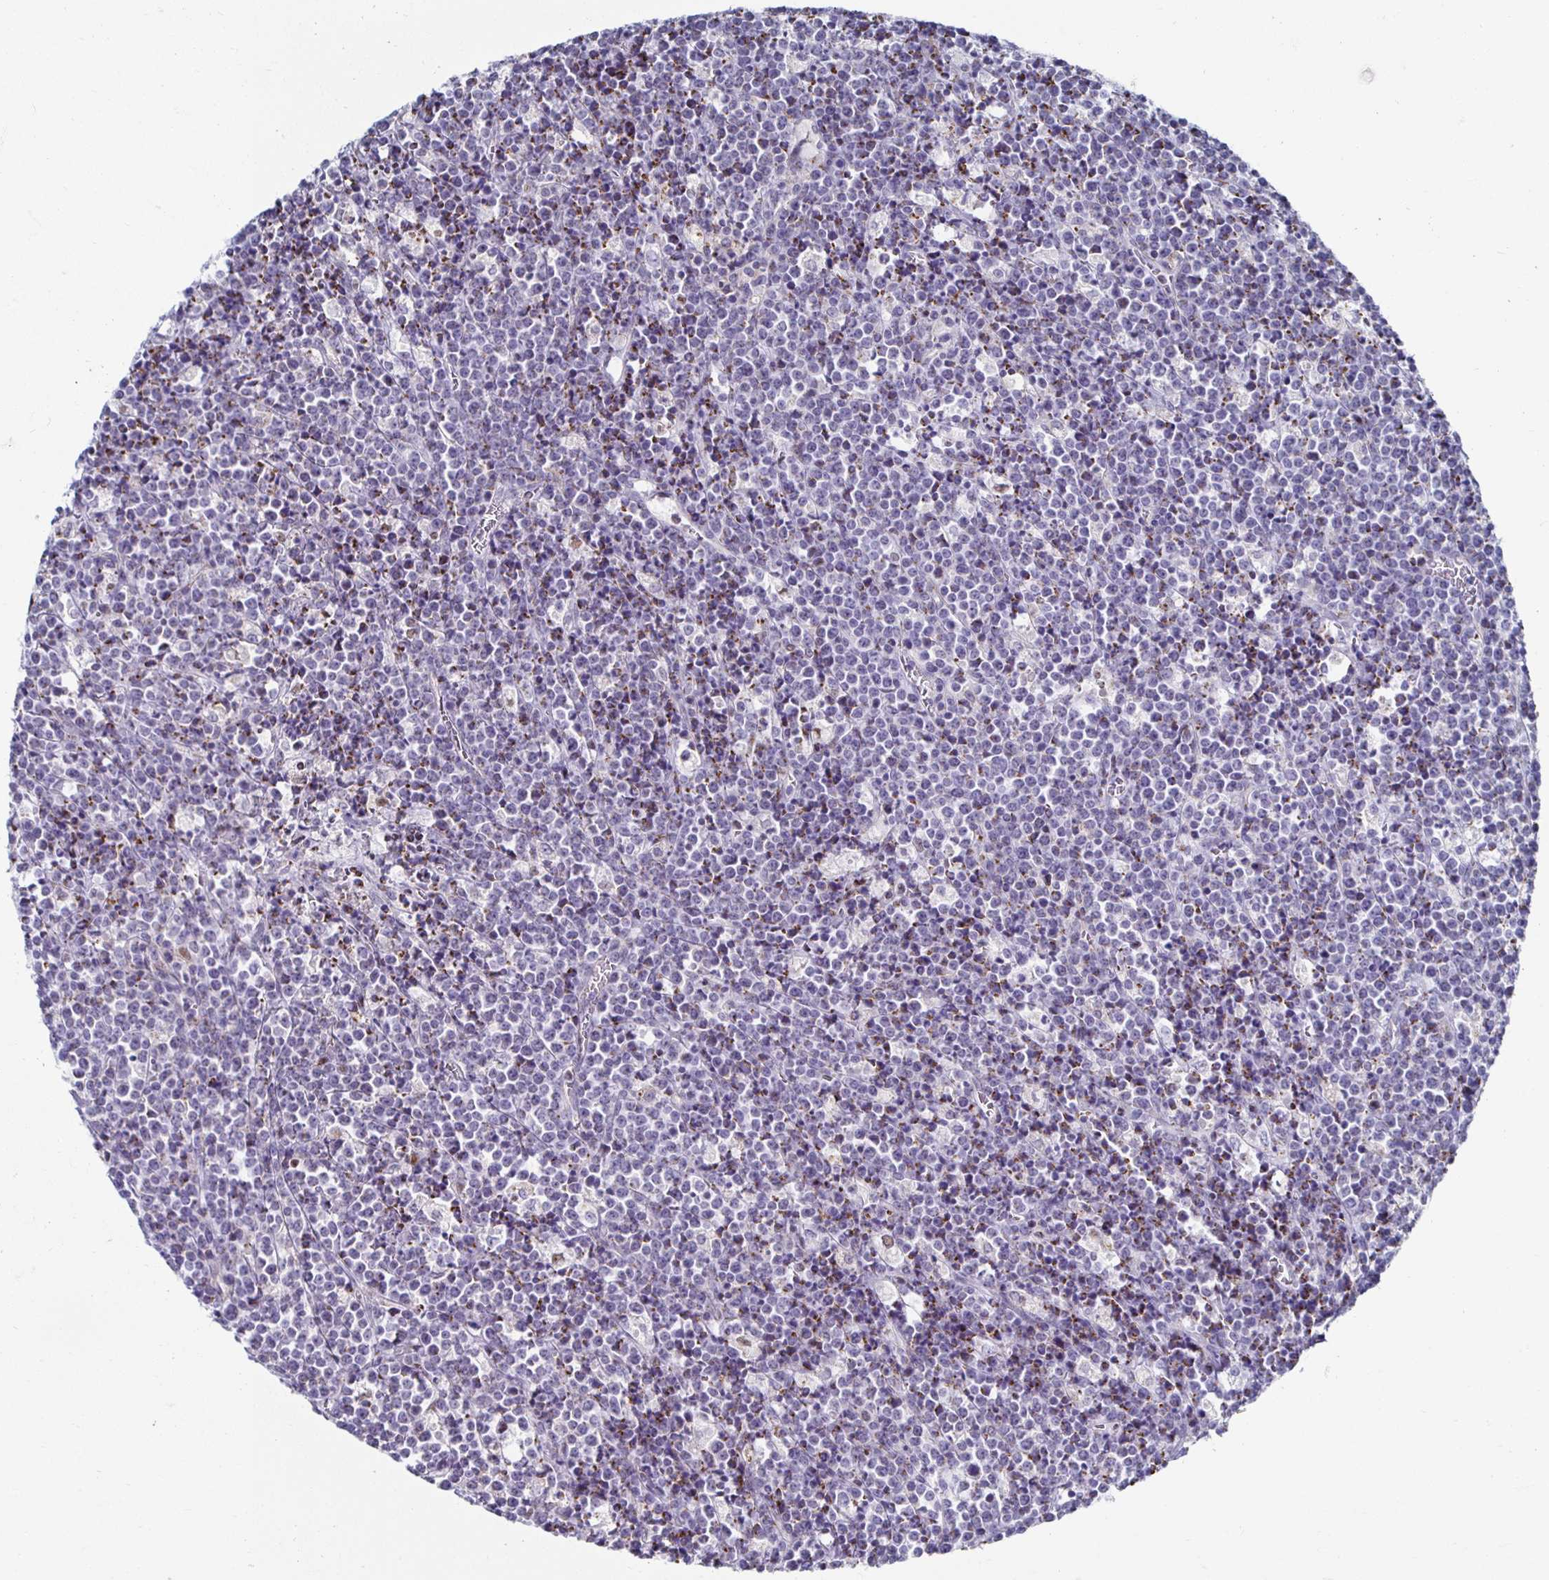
{"staining": {"intensity": "moderate", "quantity": "<25%", "location": "cytoplasmic/membranous"}, "tissue": "lymphoma", "cell_type": "Tumor cells", "image_type": "cancer", "snomed": [{"axis": "morphology", "description": "Malignant lymphoma, non-Hodgkin's type, High grade"}, {"axis": "topography", "description": "Ovary"}], "caption": "There is low levels of moderate cytoplasmic/membranous positivity in tumor cells of lymphoma, as demonstrated by immunohistochemical staining (brown color).", "gene": "NOCT", "patient": {"sex": "female", "age": 56}}